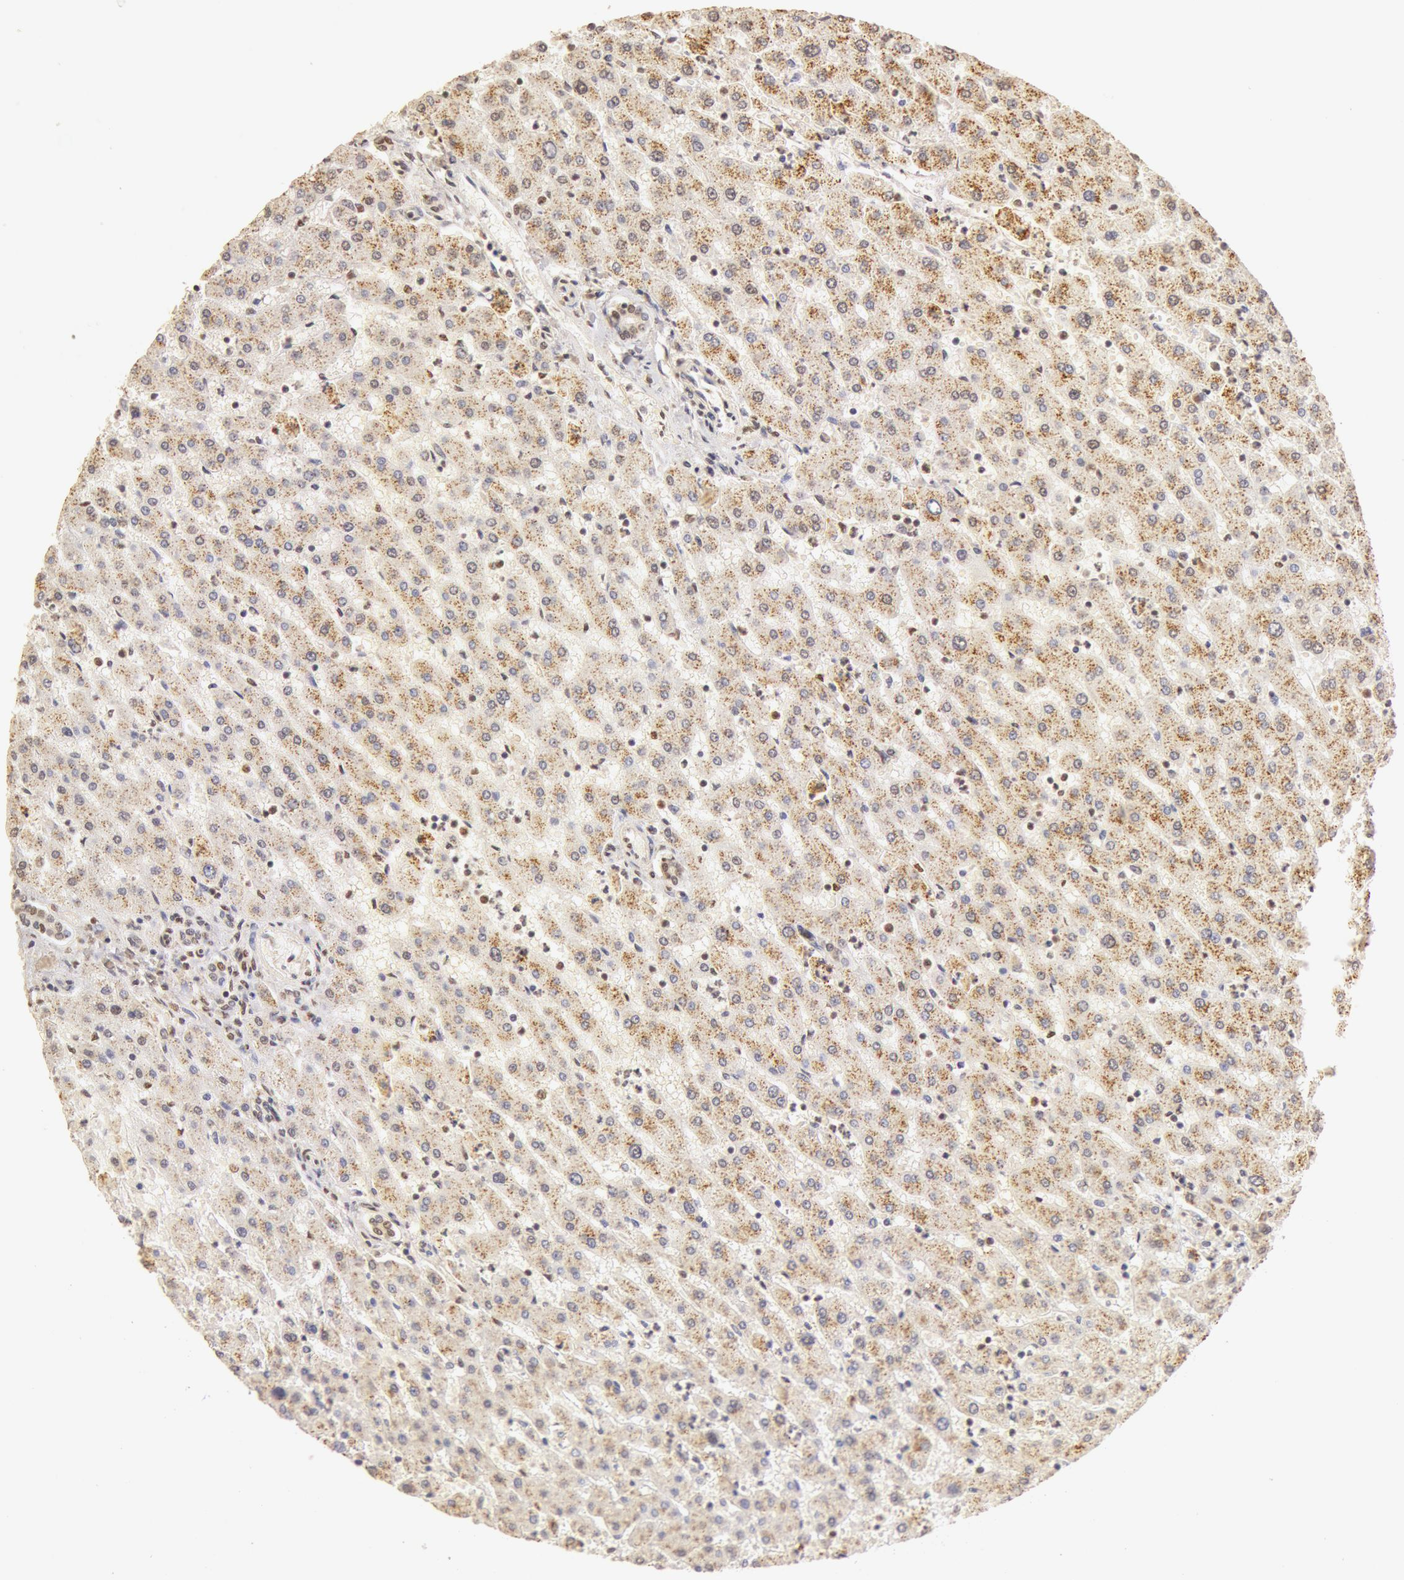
{"staining": {"intensity": "moderate", "quantity": ">75%", "location": "cytoplasmic/membranous,nuclear"}, "tissue": "liver", "cell_type": "Cholangiocytes", "image_type": "normal", "snomed": [{"axis": "morphology", "description": "Normal tissue, NOS"}, {"axis": "topography", "description": "Liver"}], "caption": "Immunohistochemistry (IHC) (DAB (3,3'-diaminobenzidine)) staining of normal liver exhibits moderate cytoplasmic/membranous,nuclear protein staining in approximately >75% of cholangiocytes. The protein of interest is stained brown, and the nuclei are stained in blue (DAB (3,3'-diaminobenzidine) IHC with brightfield microscopy, high magnification).", "gene": "SNRNP70", "patient": {"sex": "female", "age": 30}}